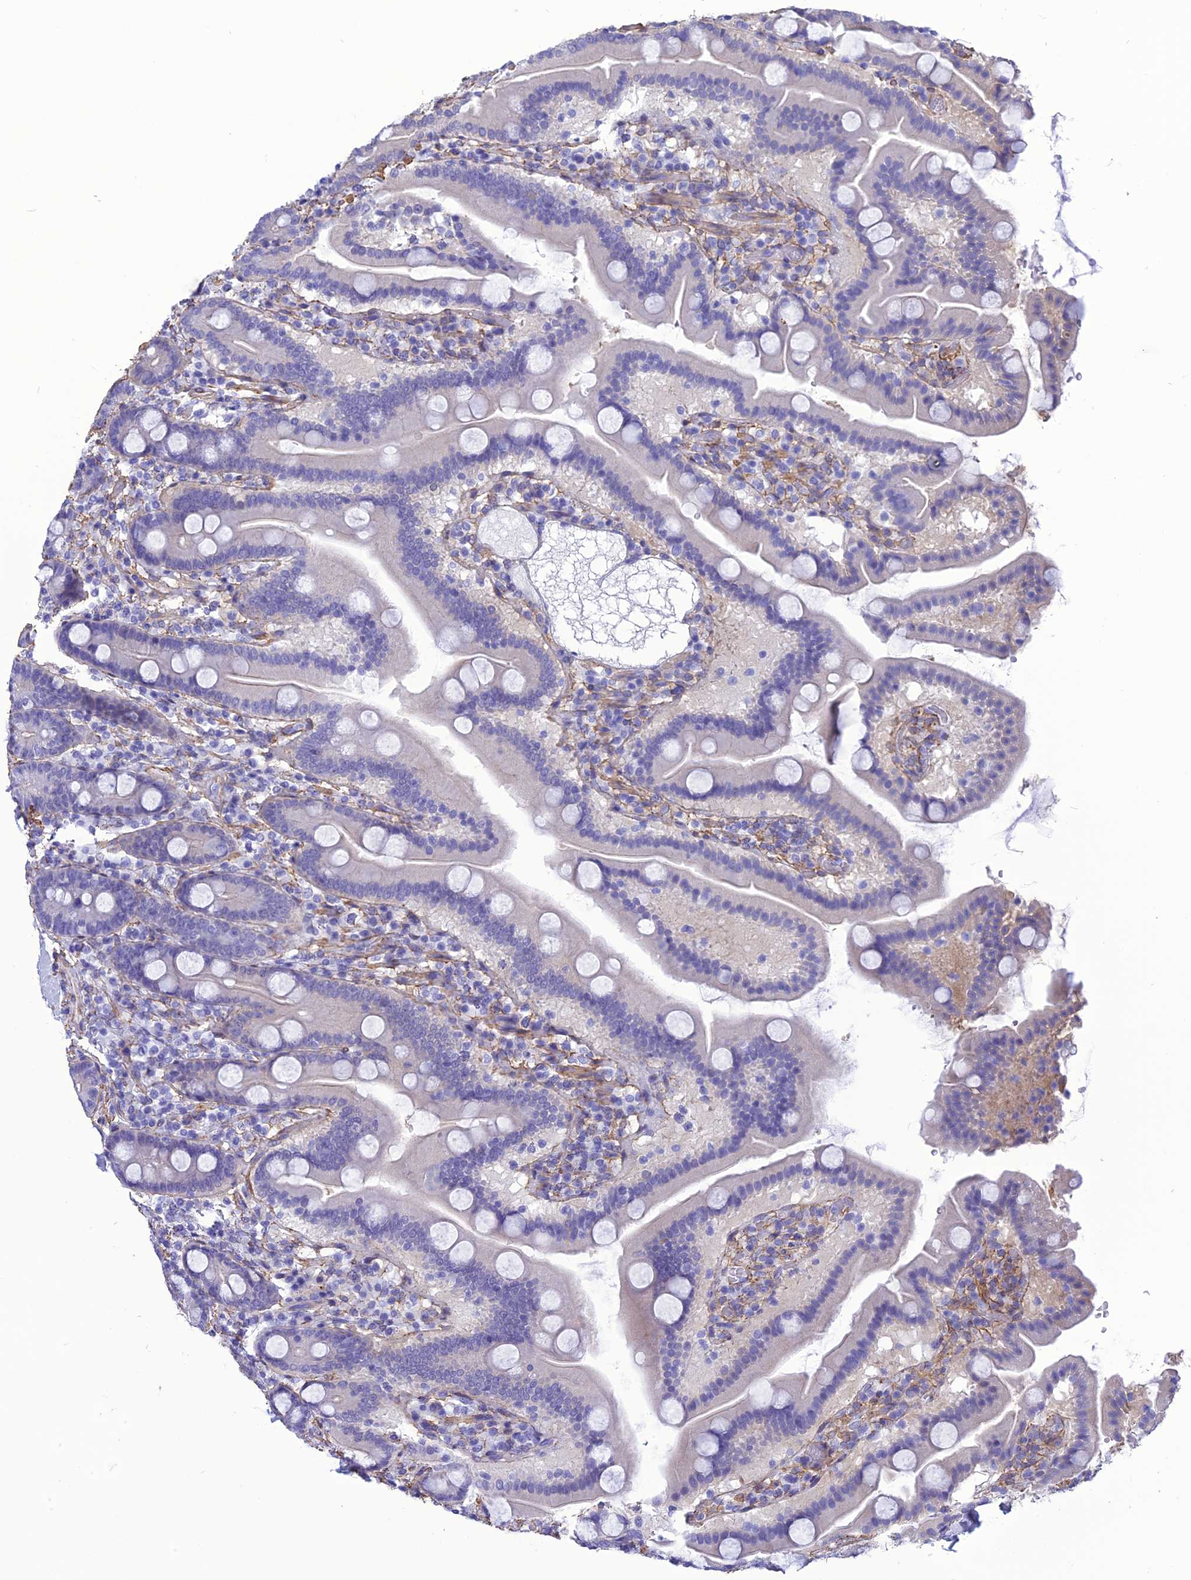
{"staining": {"intensity": "negative", "quantity": "none", "location": "none"}, "tissue": "duodenum", "cell_type": "Glandular cells", "image_type": "normal", "snomed": [{"axis": "morphology", "description": "Normal tissue, NOS"}, {"axis": "topography", "description": "Duodenum"}], "caption": "High magnification brightfield microscopy of unremarkable duodenum stained with DAB (brown) and counterstained with hematoxylin (blue): glandular cells show no significant staining.", "gene": "NKD1", "patient": {"sex": "male", "age": 55}}